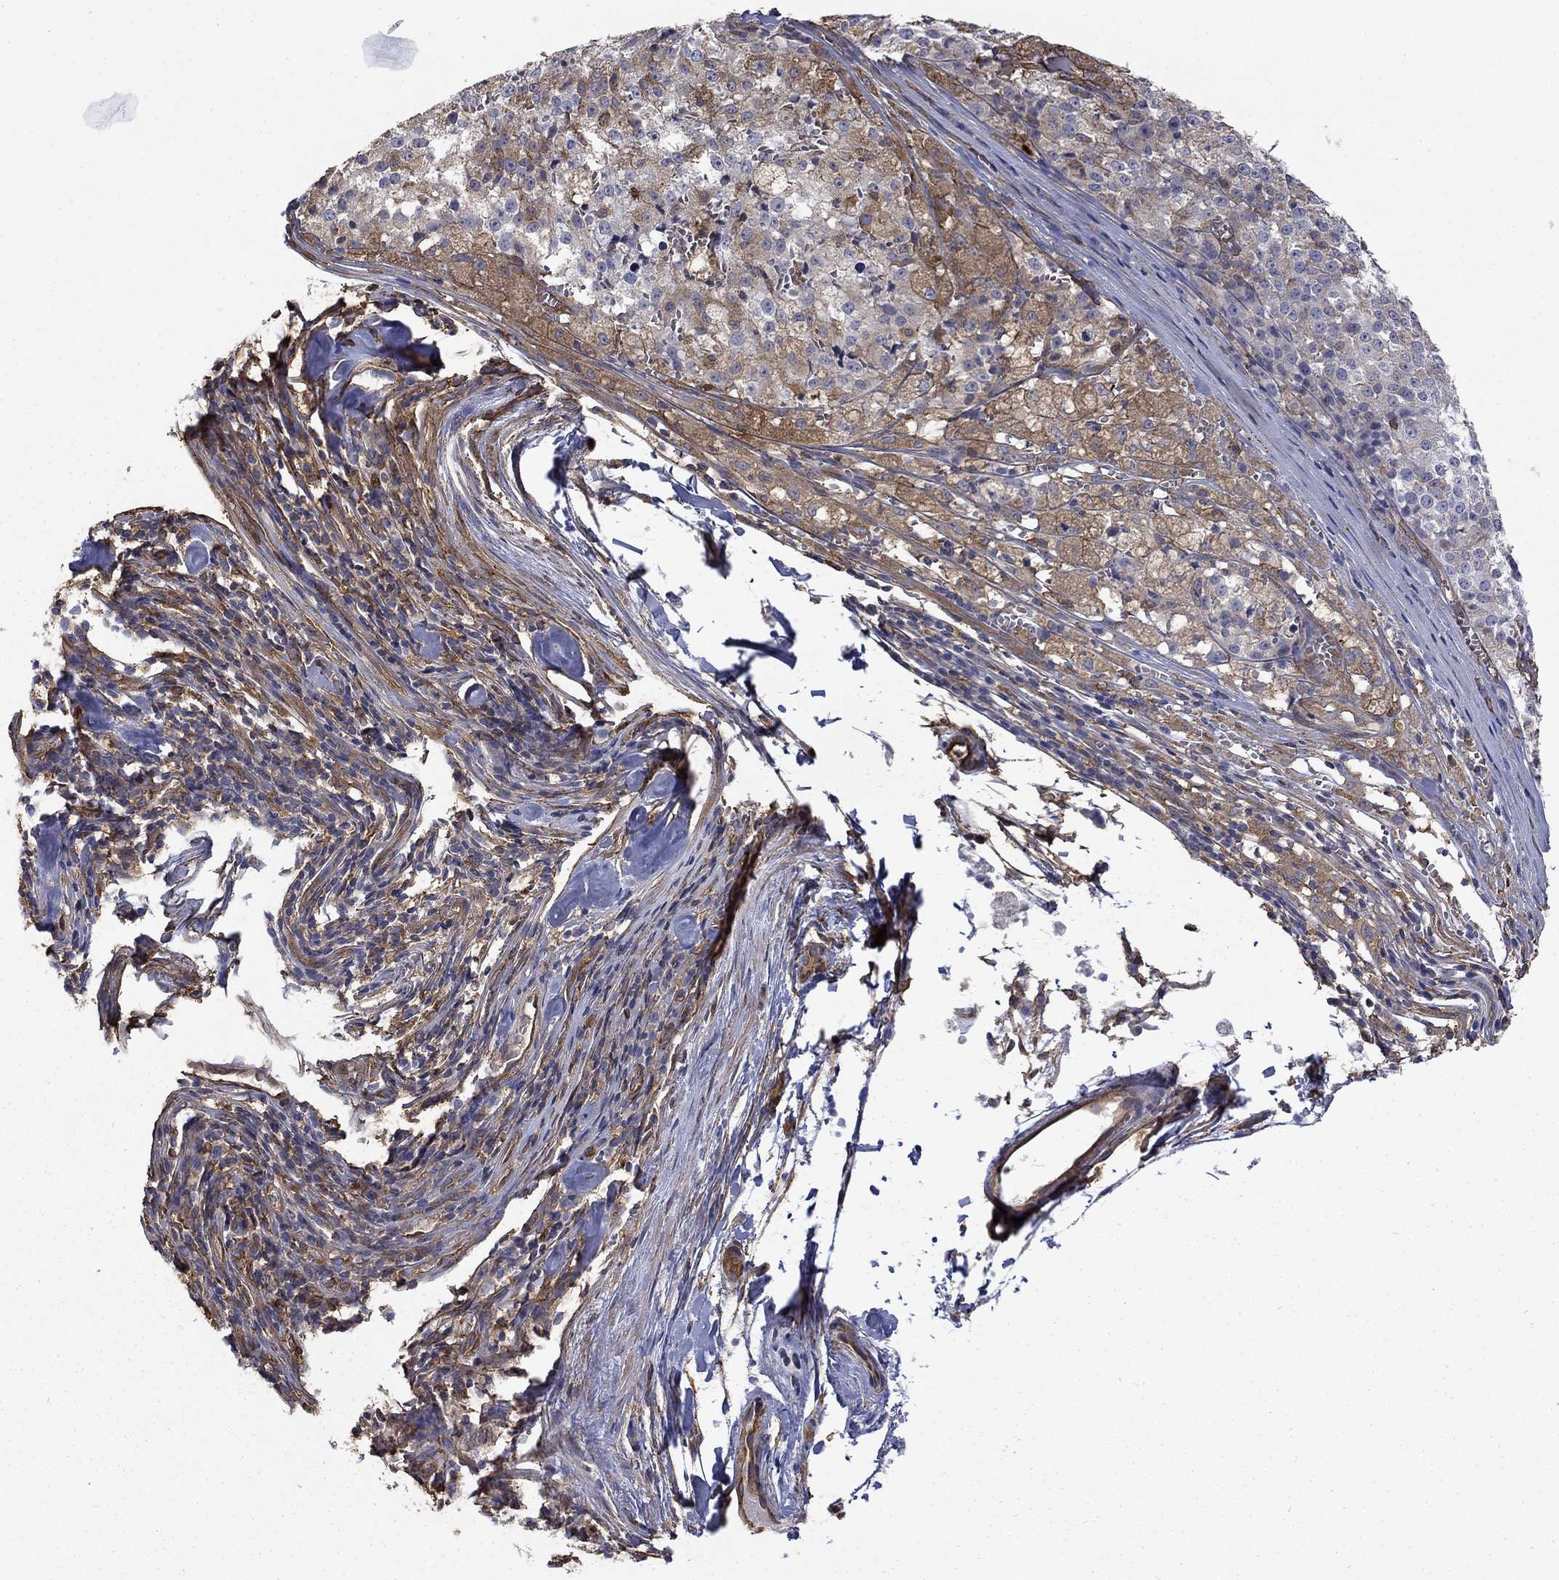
{"staining": {"intensity": "moderate", "quantity": "<25%", "location": "cytoplasmic/membranous"}, "tissue": "melanoma", "cell_type": "Tumor cells", "image_type": "cancer", "snomed": [{"axis": "morphology", "description": "Malignant melanoma, Metastatic site"}, {"axis": "topography", "description": "Lymph node"}], "caption": "About <25% of tumor cells in melanoma show moderate cytoplasmic/membranous protein staining as visualized by brown immunohistochemical staining.", "gene": "DPYSL2", "patient": {"sex": "female", "age": 64}}